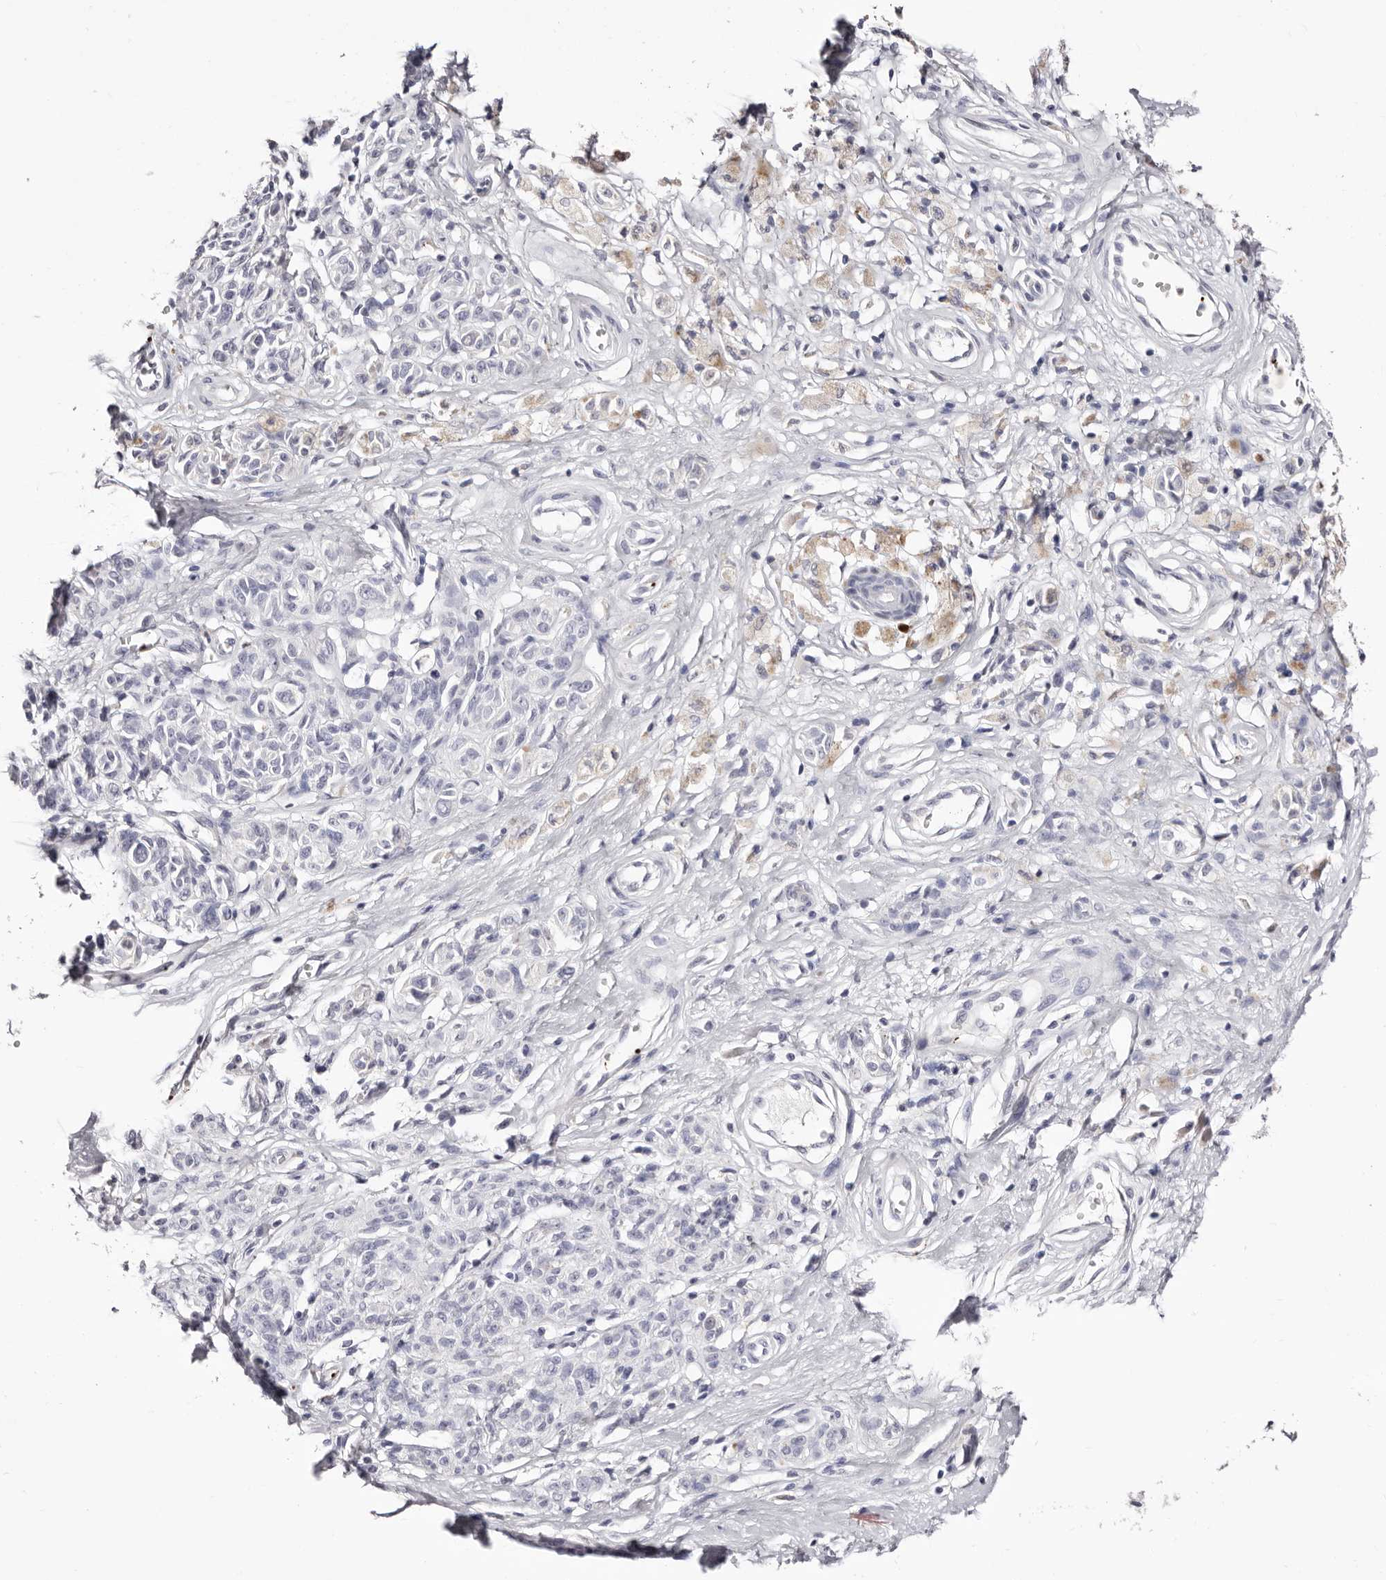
{"staining": {"intensity": "negative", "quantity": "none", "location": "none"}, "tissue": "melanoma", "cell_type": "Tumor cells", "image_type": "cancer", "snomed": [{"axis": "morphology", "description": "Malignant melanoma, NOS"}, {"axis": "topography", "description": "Skin"}], "caption": "Immunohistochemistry (IHC) of malignant melanoma shows no staining in tumor cells.", "gene": "PF4", "patient": {"sex": "female", "age": 64}}